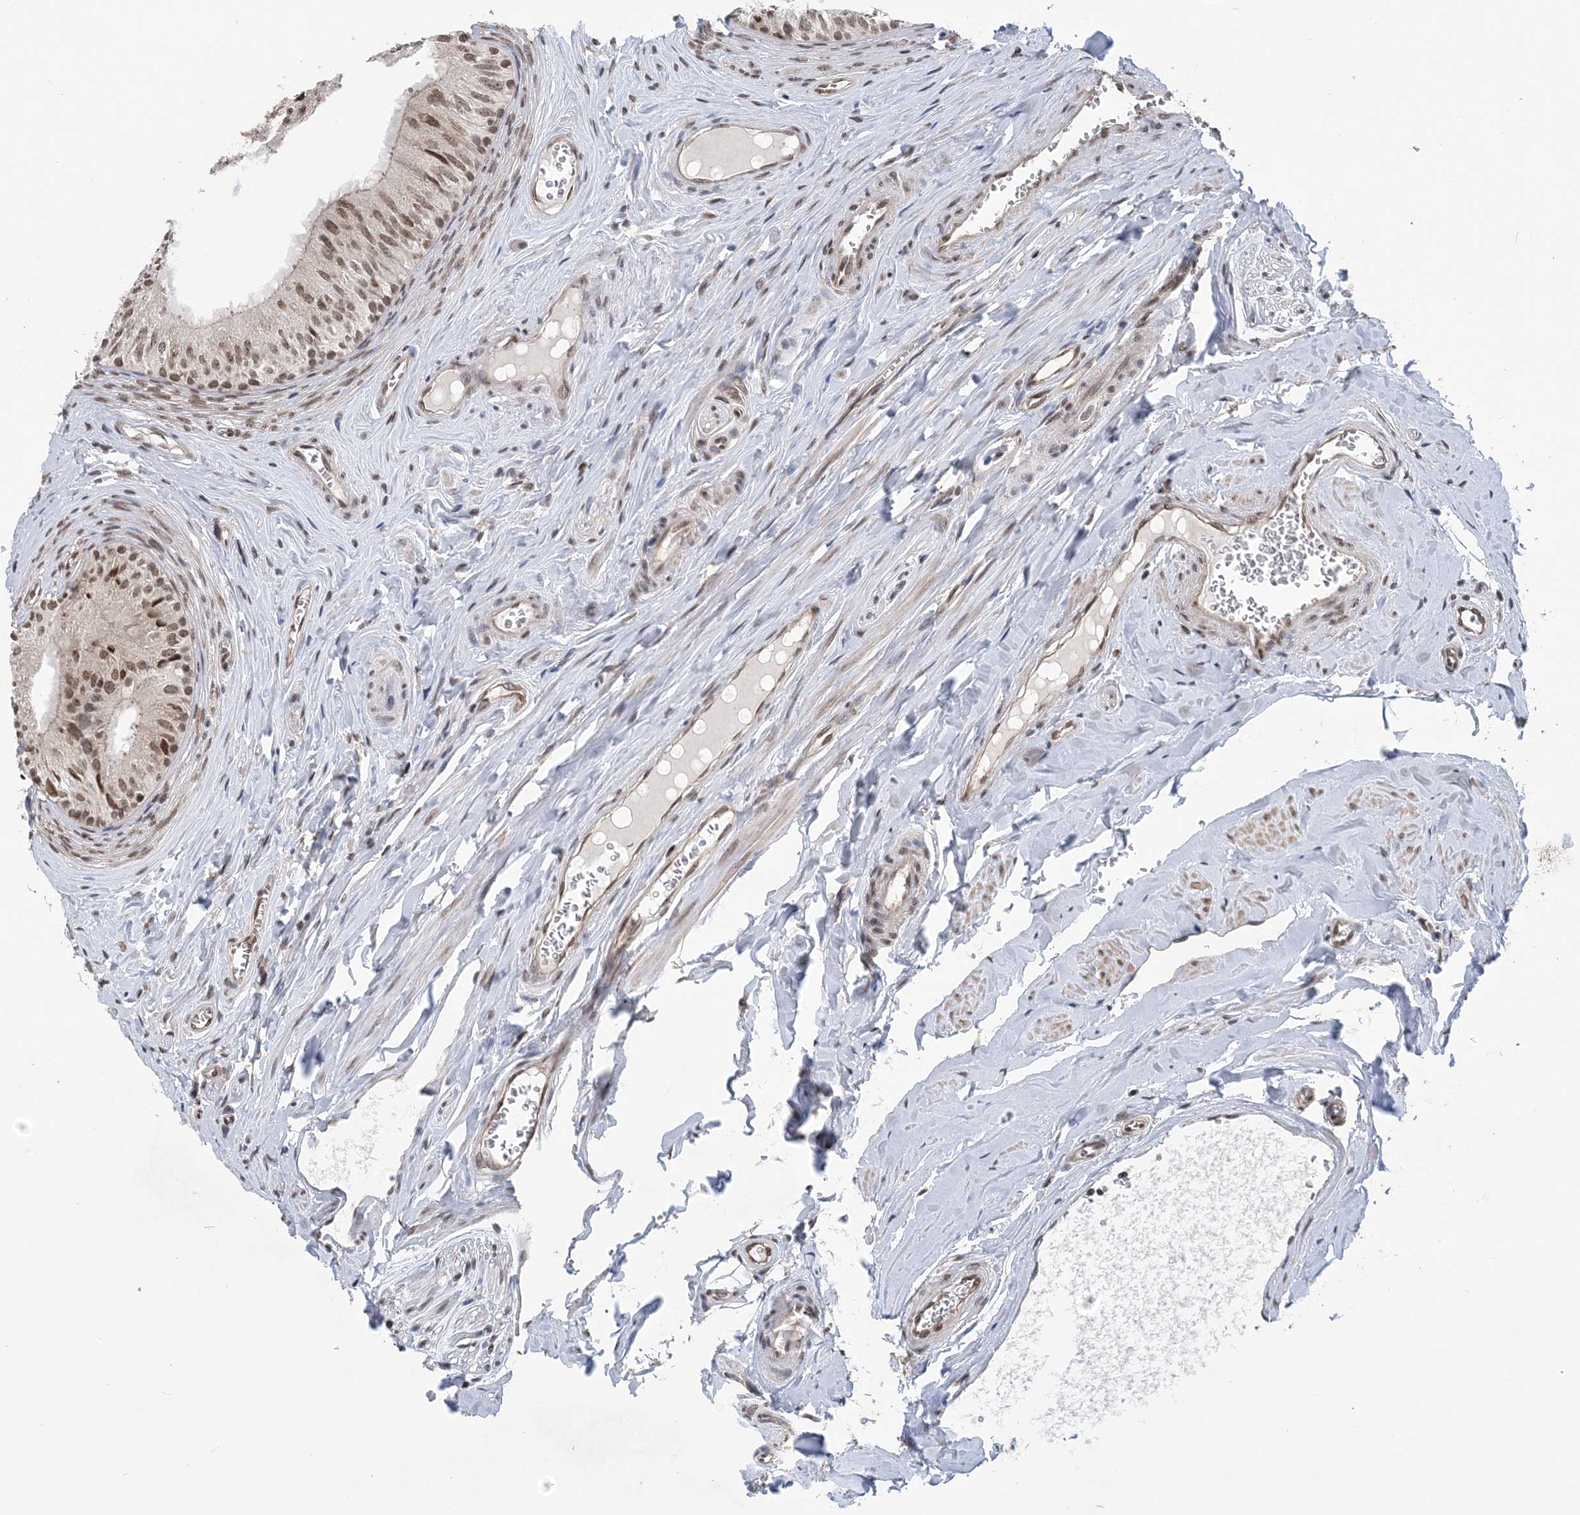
{"staining": {"intensity": "moderate", "quantity": ">75%", "location": "nuclear"}, "tissue": "epididymis", "cell_type": "Glandular cells", "image_type": "normal", "snomed": [{"axis": "morphology", "description": "Normal tissue, NOS"}, {"axis": "topography", "description": "Epididymis"}], "caption": "A brown stain labels moderate nuclear staining of a protein in glandular cells of unremarkable epididymis. The staining is performed using DAB brown chromogen to label protein expression. The nuclei are counter-stained blue using hematoxylin.", "gene": "CCDC152", "patient": {"sex": "male", "age": 46}}